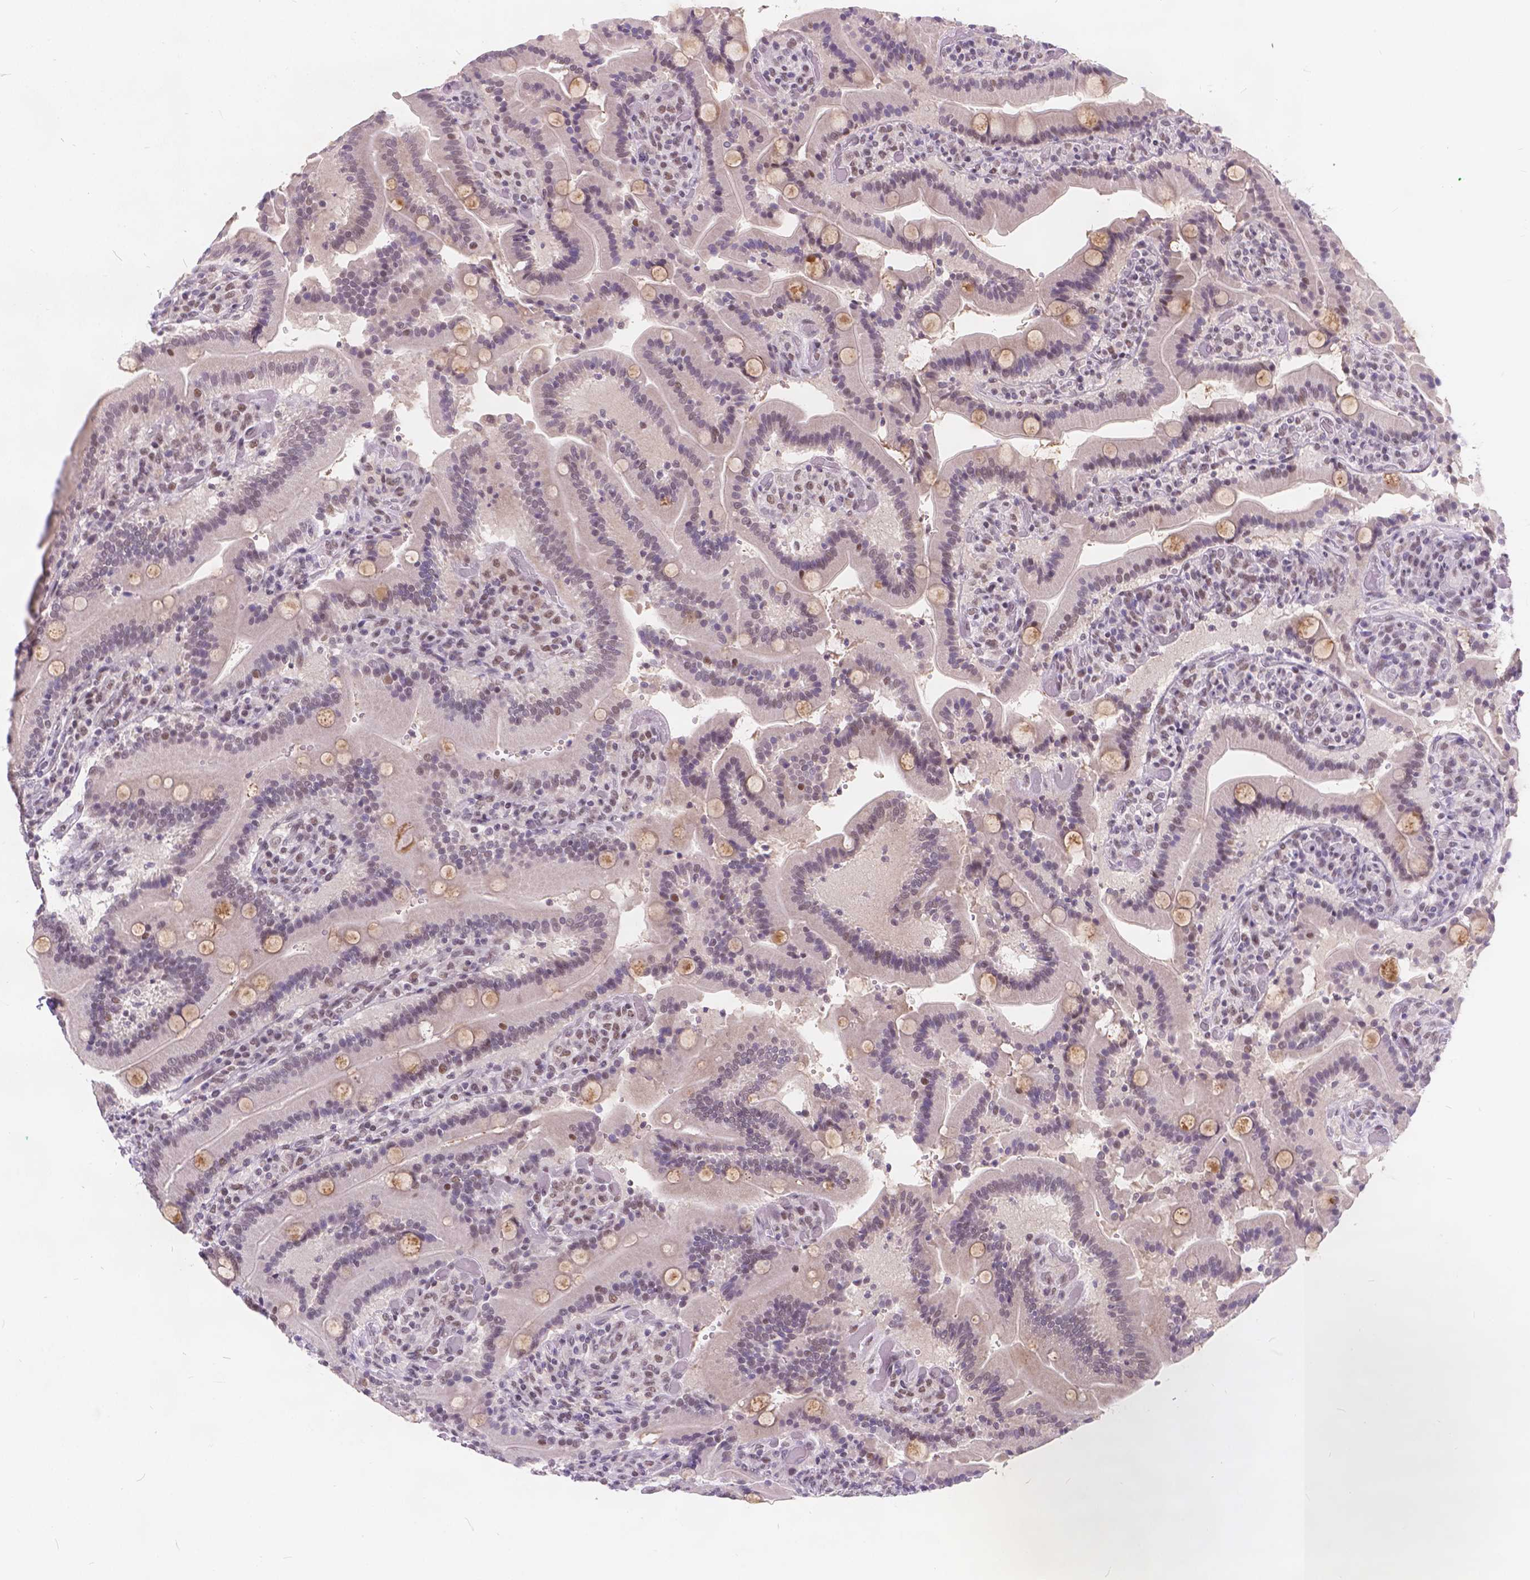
{"staining": {"intensity": "moderate", "quantity": "25%-75%", "location": "nuclear"}, "tissue": "duodenum", "cell_type": "Glandular cells", "image_type": "normal", "snomed": [{"axis": "morphology", "description": "Normal tissue, NOS"}, {"axis": "topography", "description": "Duodenum"}], "caption": "Duodenum stained with DAB (3,3'-diaminobenzidine) IHC displays medium levels of moderate nuclear staining in about 25%-75% of glandular cells. (brown staining indicates protein expression, while blue staining denotes nuclei).", "gene": "FAM53A", "patient": {"sex": "female", "age": 62}}